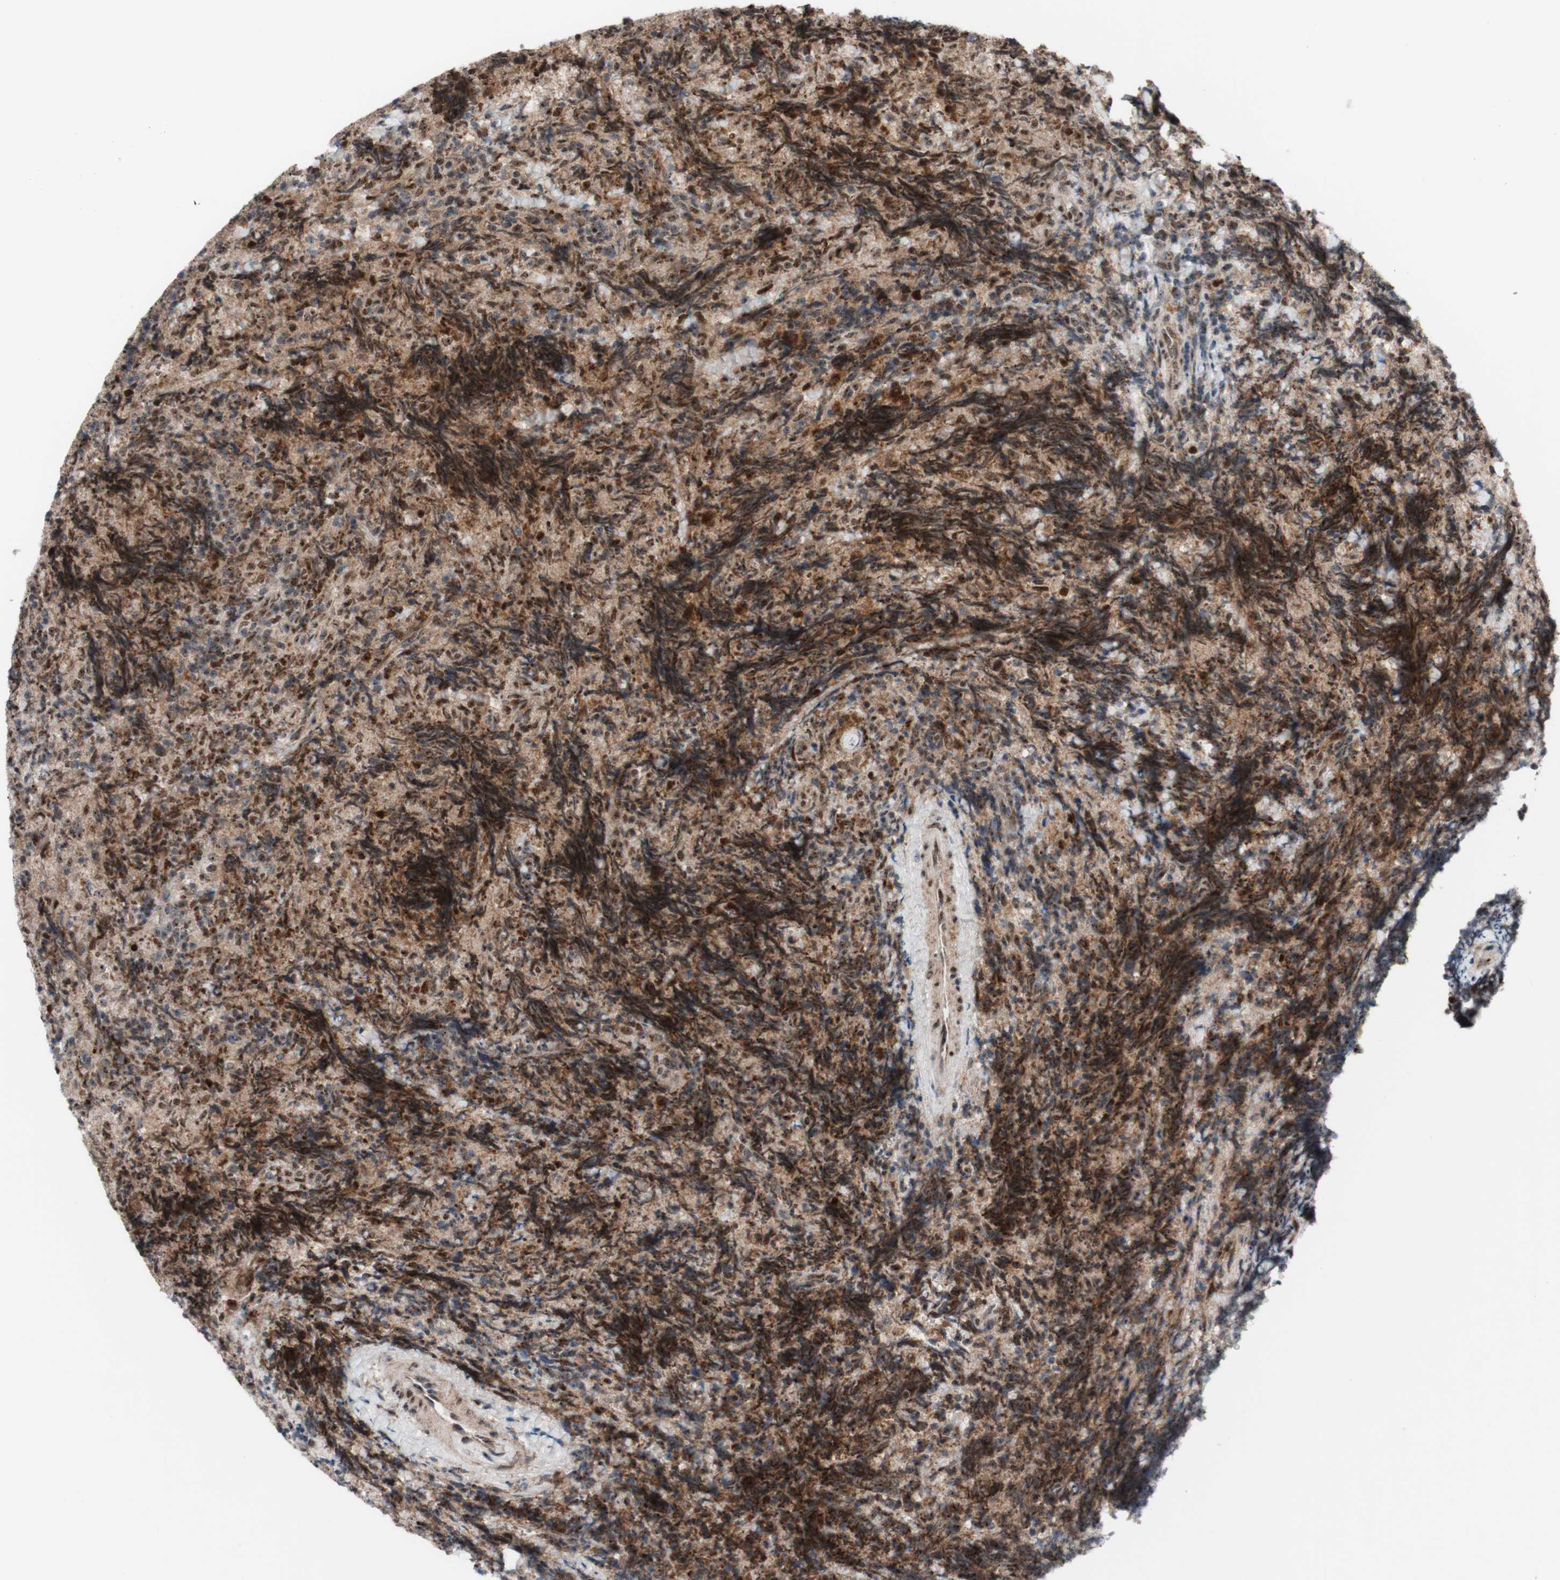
{"staining": {"intensity": "strong", "quantity": ">75%", "location": "nuclear"}, "tissue": "lymphoma", "cell_type": "Tumor cells", "image_type": "cancer", "snomed": [{"axis": "morphology", "description": "Malignant lymphoma, non-Hodgkin's type, High grade"}, {"axis": "topography", "description": "Tonsil"}], "caption": "An immunohistochemistry (IHC) micrograph of neoplastic tissue is shown. Protein staining in brown labels strong nuclear positivity in lymphoma within tumor cells.", "gene": "POLR1A", "patient": {"sex": "female", "age": 36}}